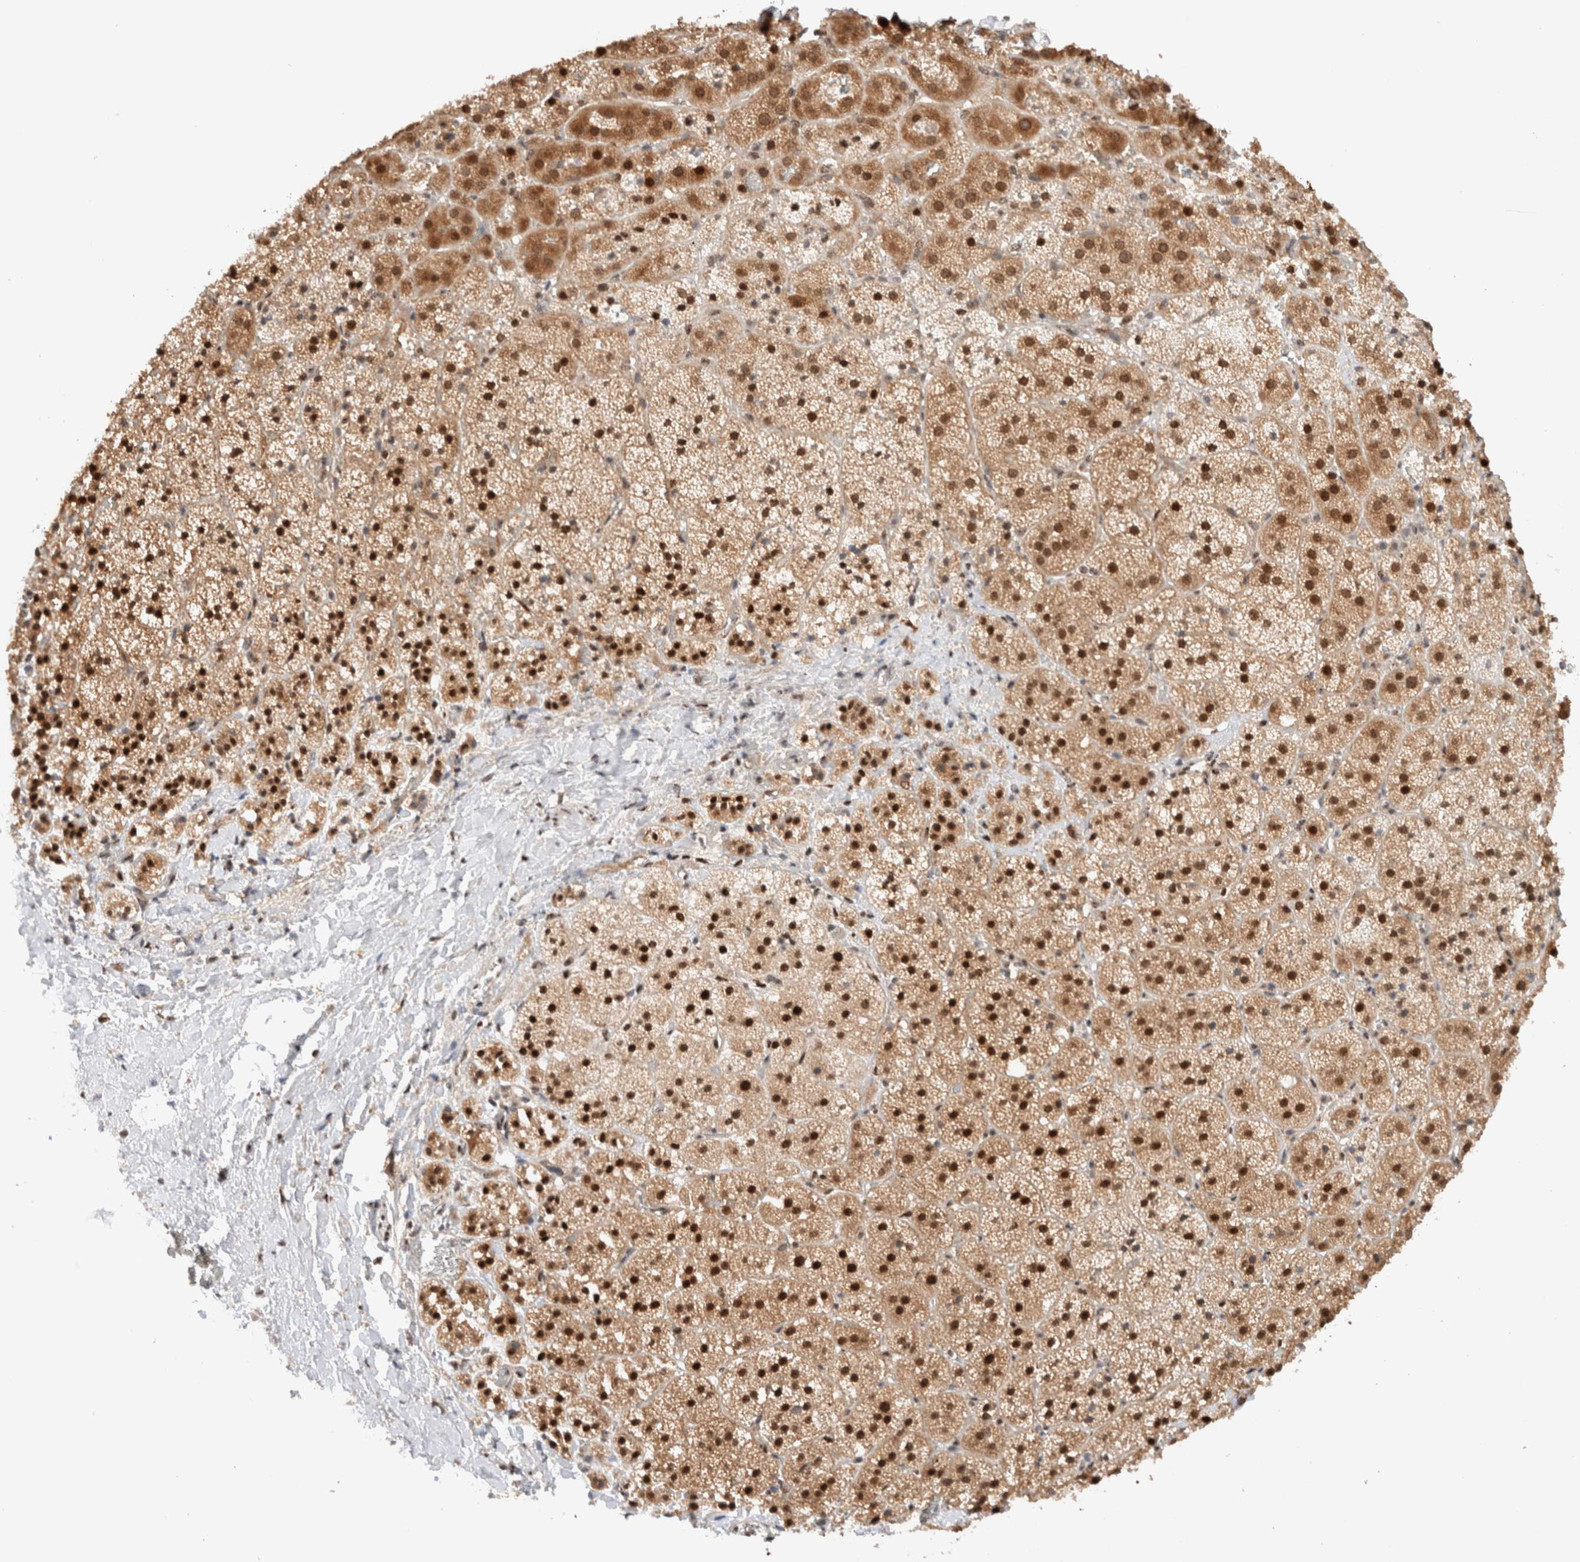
{"staining": {"intensity": "strong", "quantity": ">75%", "location": "cytoplasmic/membranous,nuclear"}, "tissue": "adrenal gland", "cell_type": "Glandular cells", "image_type": "normal", "snomed": [{"axis": "morphology", "description": "Normal tissue, NOS"}, {"axis": "topography", "description": "Adrenal gland"}], "caption": "Approximately >75% of glandular cells in benign adrenal gland show strong cytoplasmic/membranous,nuclear protein staining as visualized by brown immunohistochemical staining.", "gene": "TPR", "patient": {"sex": "female", "age": 44}}